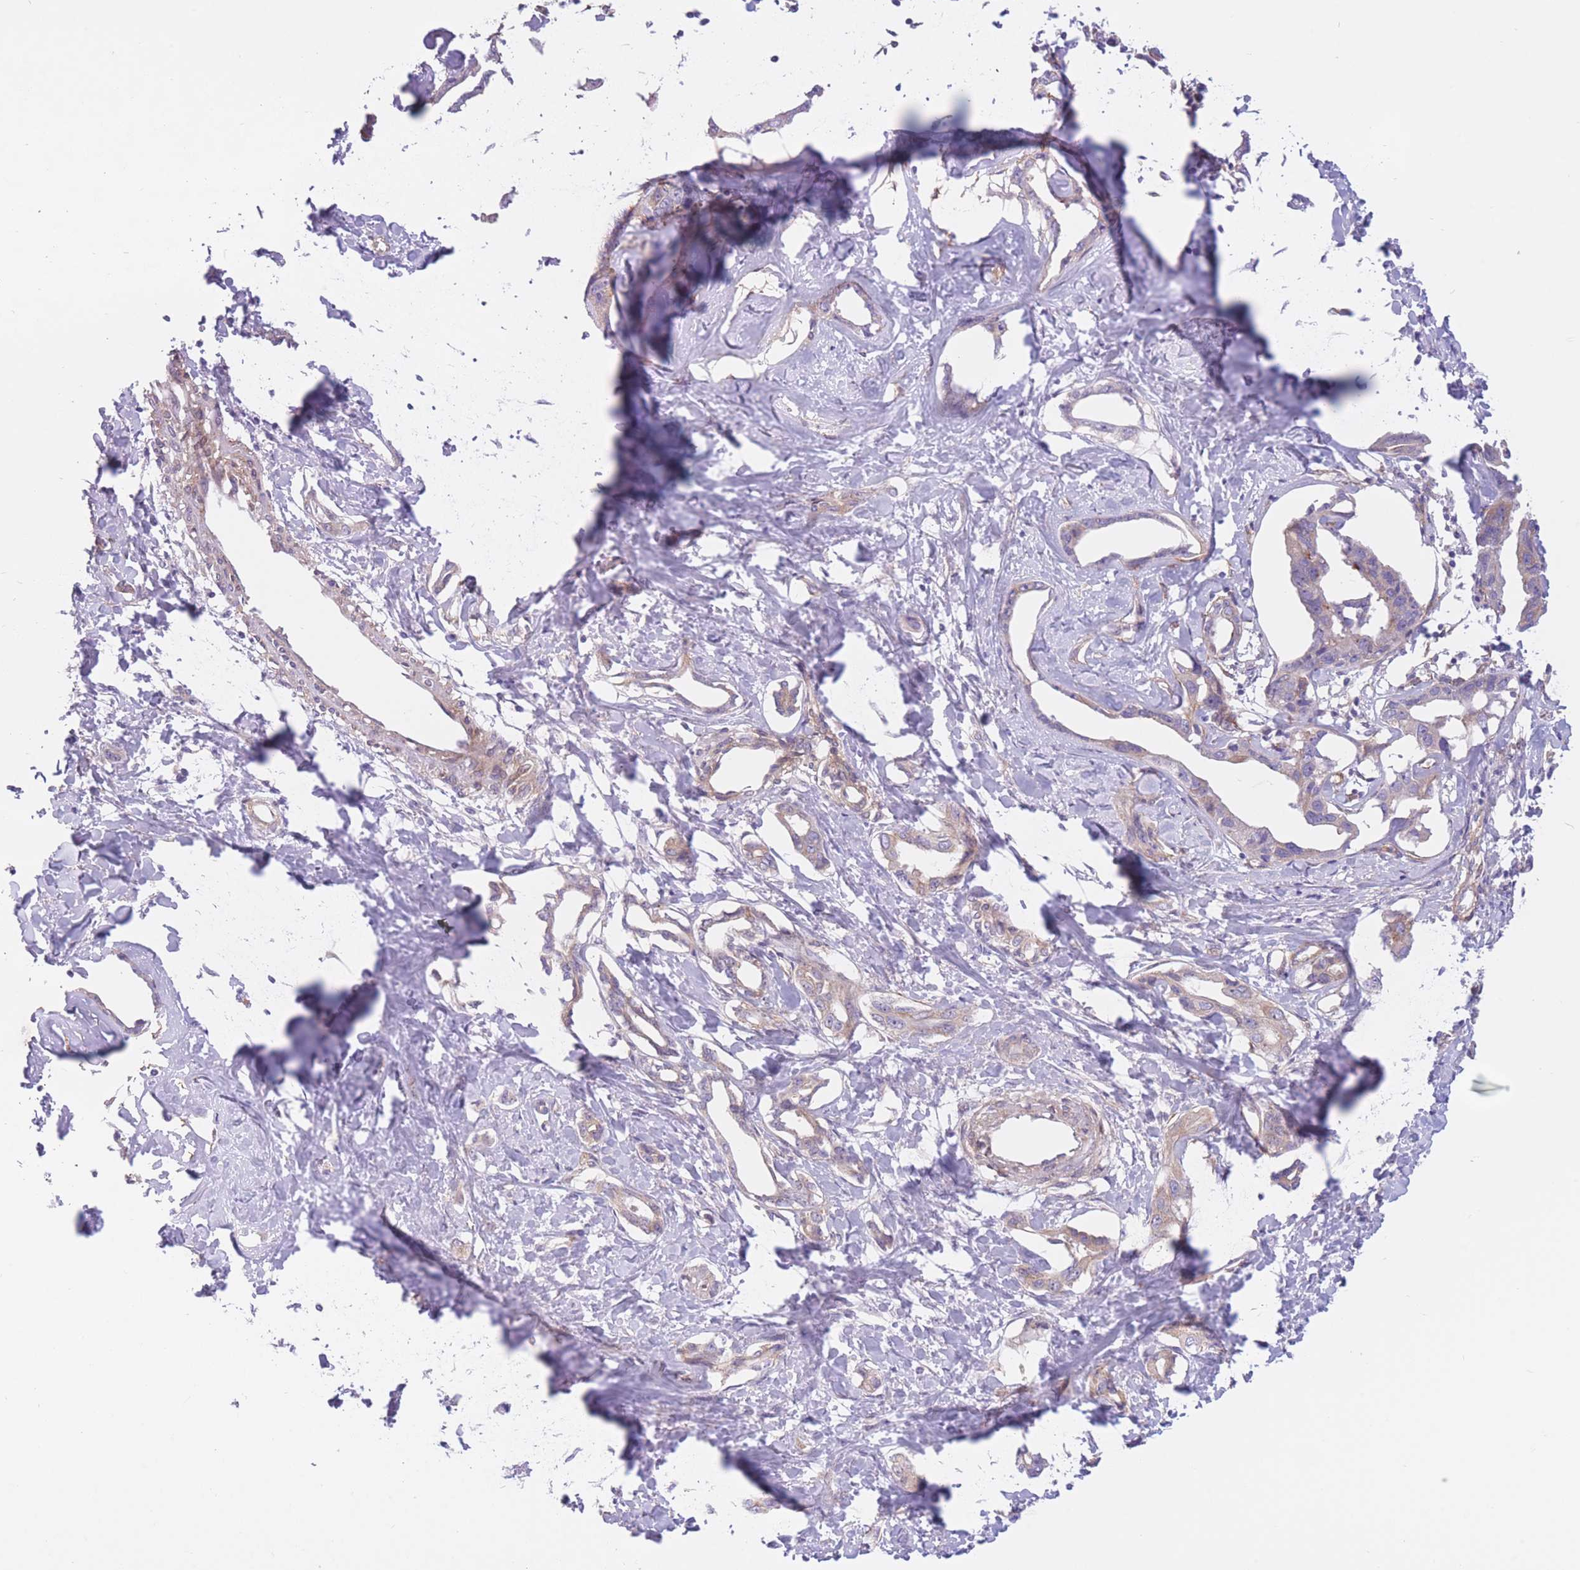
{"staining": {"intensity": "weak", "quantity": "<25%", "location": "cytoplasmic/membranous"}, "tissue": "liver cancer", "cell_type": "Tumor cells", "image_type": "cancer", "snomed": [{"axis": "morphology", "description": "Cholangiocarcinoma"}, {"axis": "topography", "description": "Liver"}], "caption": "Tumor cells are negative for brown protein staining in cholangiocarcinoma (liver). Brightfield microscopy of immunohistochemistry stained with DAB (3,3'-diaminobenzidine) (brown) and hematoxylin (blue), captured at high magnification.", "gene": "SERPINB3", "patient": {"sex": "male", "age": 59}}